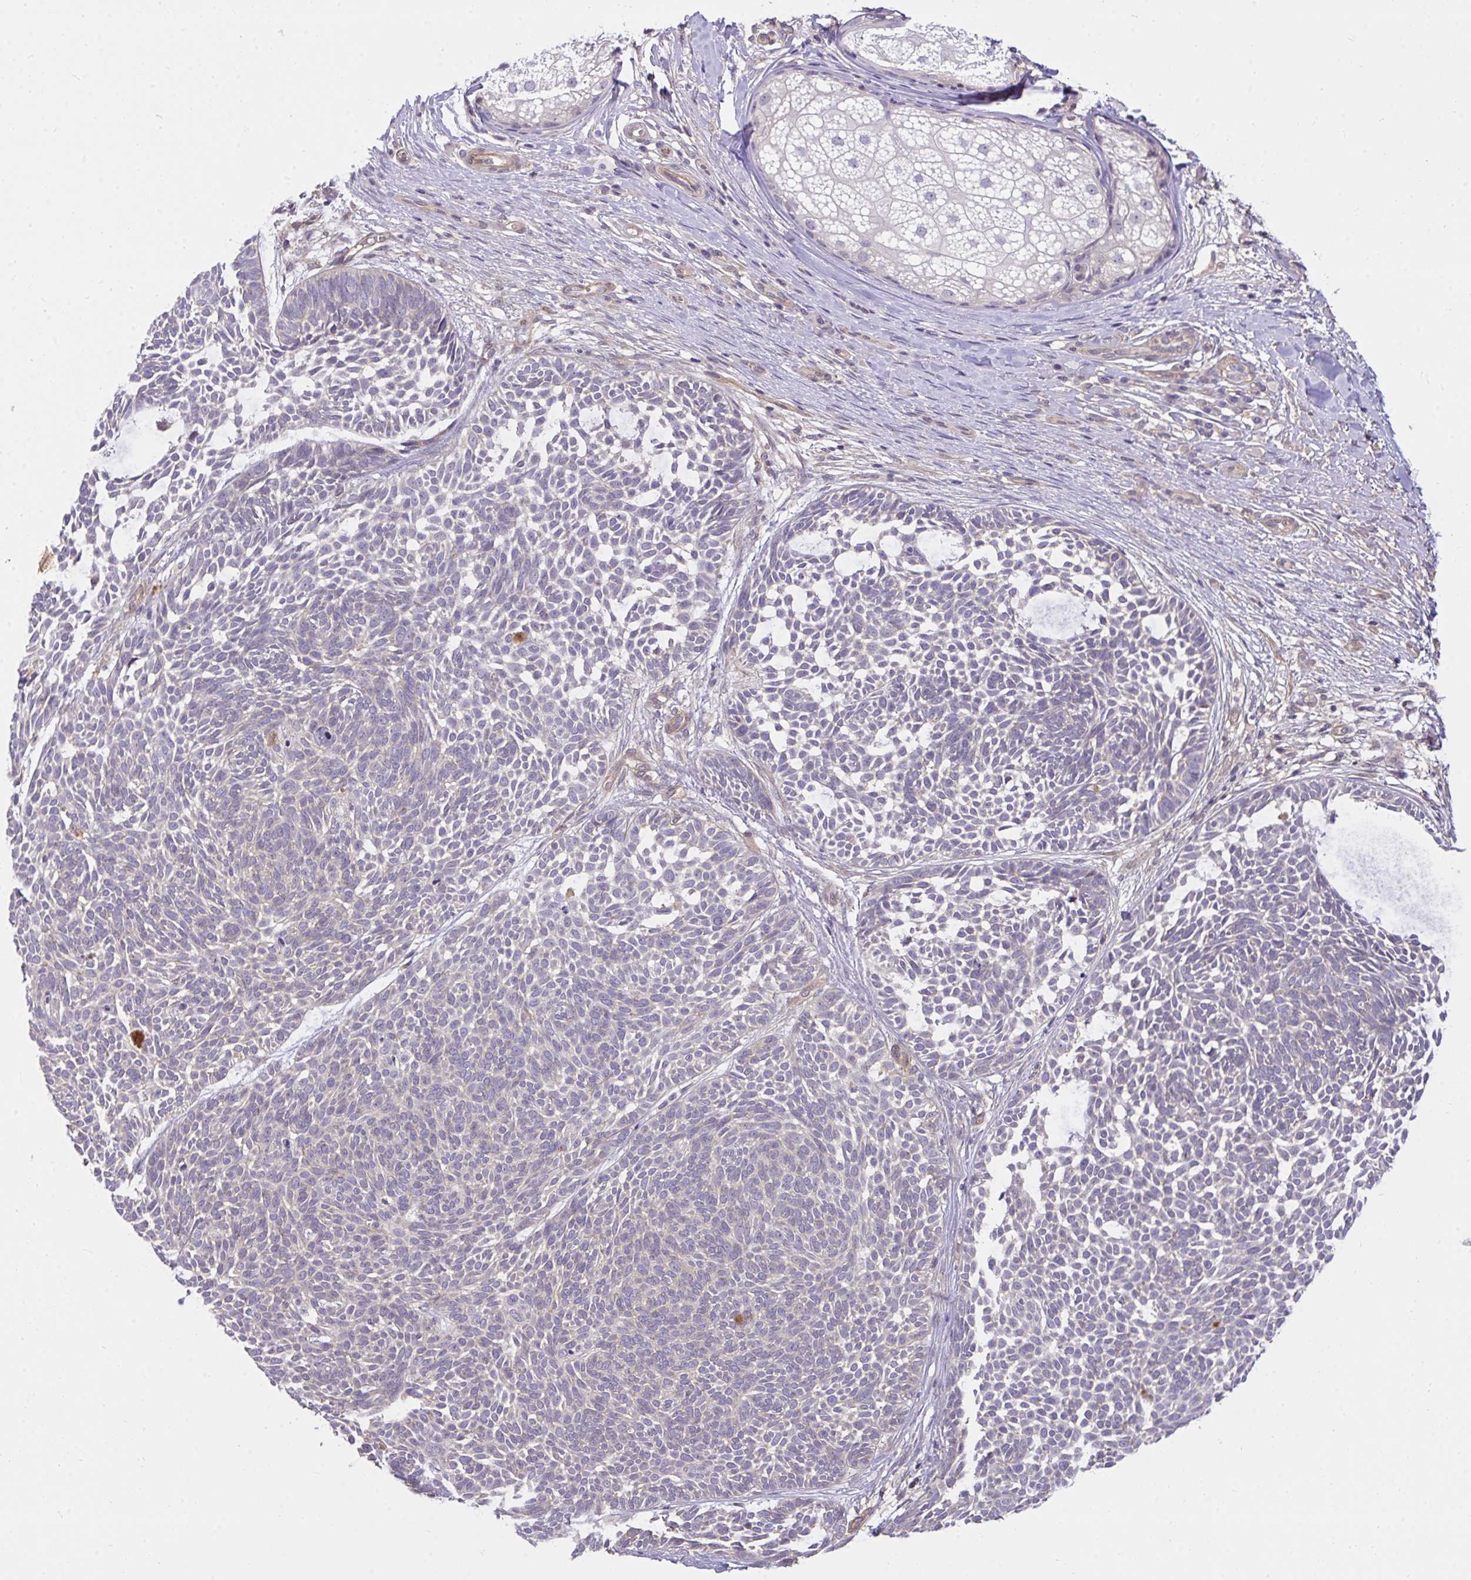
{"staining": {"intensity": "weak", "quantity": "25%-75%", "location": "cytoplasmic/membranous"}, "tissue": "skin cancer", "cell_type": "Tumor cells", "image_type": "cancer", "snomed": [{"axis": "morphology", "description": "Basal cell carcinoma"}, {"axis": "topography", "description": "Skin"}, {"axis": "topography", "description": "Skin of trunk"}], "caption": "DAB immunohistochemical staining of human skin cancer (basal cell carcinoma) demonstrates weak cytoplasmic/membranous protein positivity in about 25%-75% of tumor cells.", "gene": "TLN2", "patient": {"sex": "male", "age": 74}}